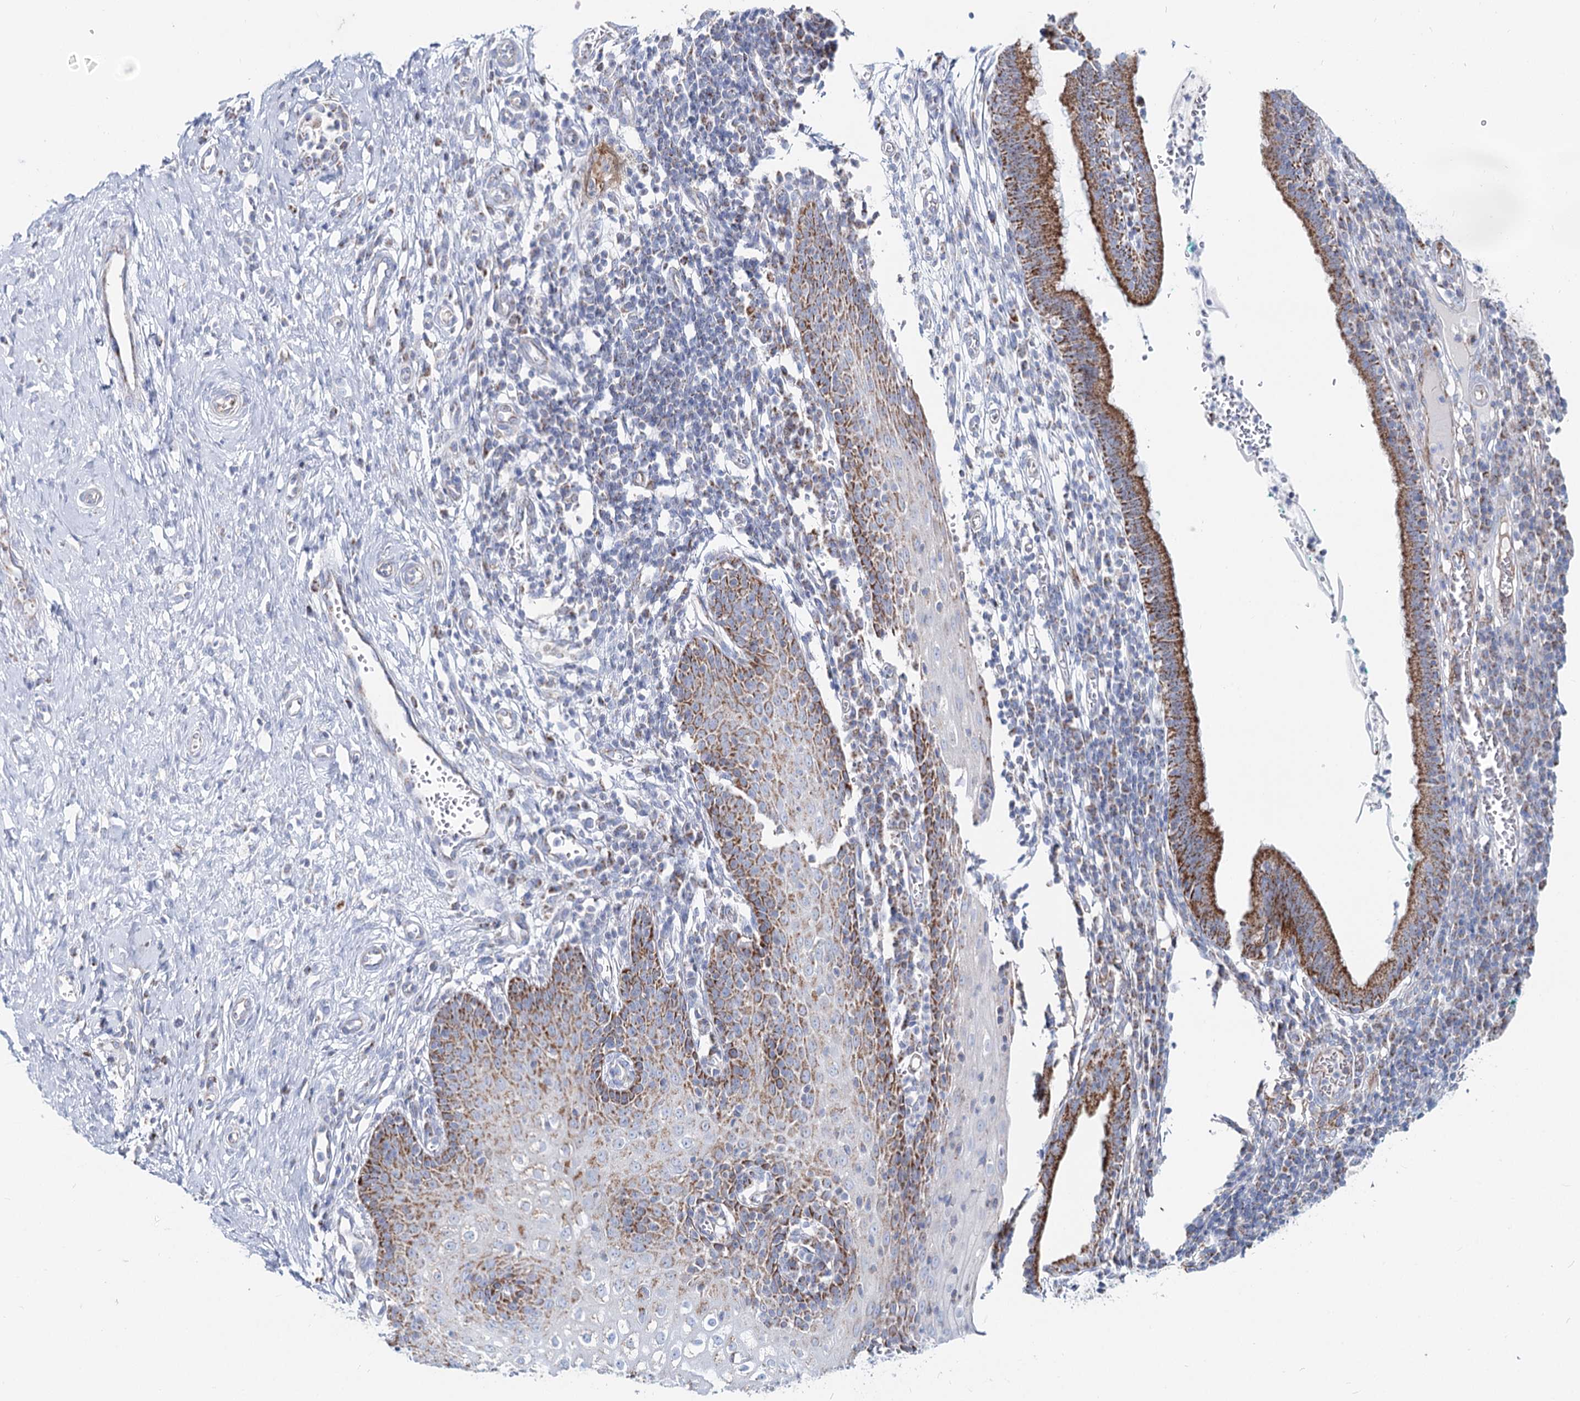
{"staining": {"intensity": "strong", "quantity": "<25%", "location": "cytoplasmic/membranous"}, "tissue": "cervix", "cell_type": "Glandular cells", "image_type": "normal", "snomed": [{"axis": "morphology", "description": "Normal tissue, NOS"}, {"axis": "morphology", "description": "Adenocarcinoma, NOS"}, {"axis": "topography", "description": "Cervix"}], "caption": "Benign cervix exhibits strong cytoplasmic/membranous expression in about <25% of glandular cells, visualized by immunohistochemistry. (brown staining indicates protein expression, while blue staining denotes nuclei).", "gene": "MCCC2", "patient": {"sex": "female", "age": 29}}